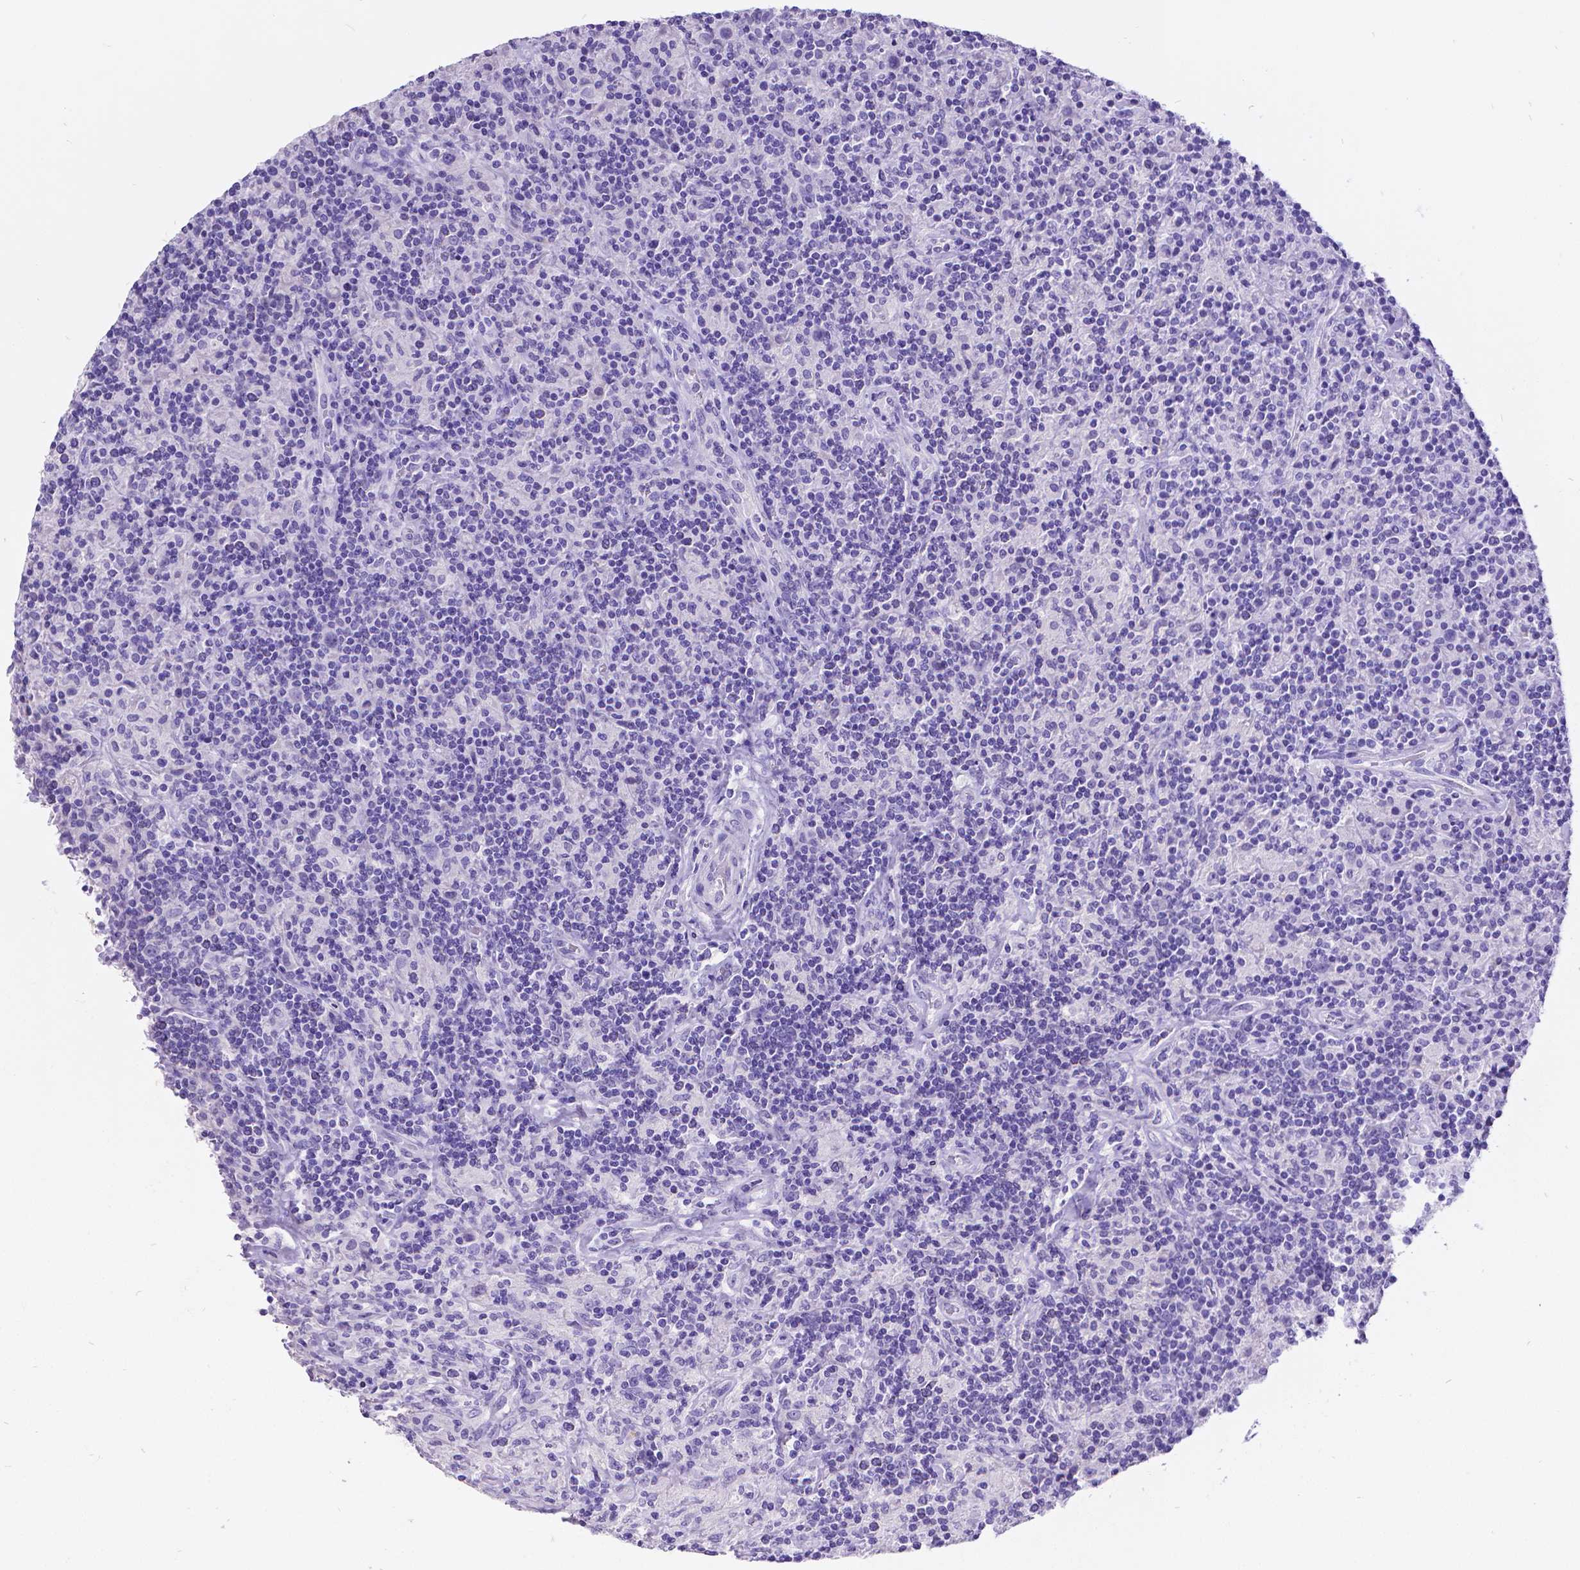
{"staining": {"intensity": "negative", "quantity": "none", "location": "none"}, "tissue": "lymphoma", "cell_type": "Tumor cells", "image_type": "cancer", "snomed": [{"axis": "morphology", "description": "Hodgkin's disease, NOS"}, {"axis": "topography", "description": "Lymph node"}], "caption": "This is an IHC histopathology image of human Hodgkin's disease. There is no expression in tumor cells.", "gene": "SATB2", "patient": {"sex": "male", "age": 70}}